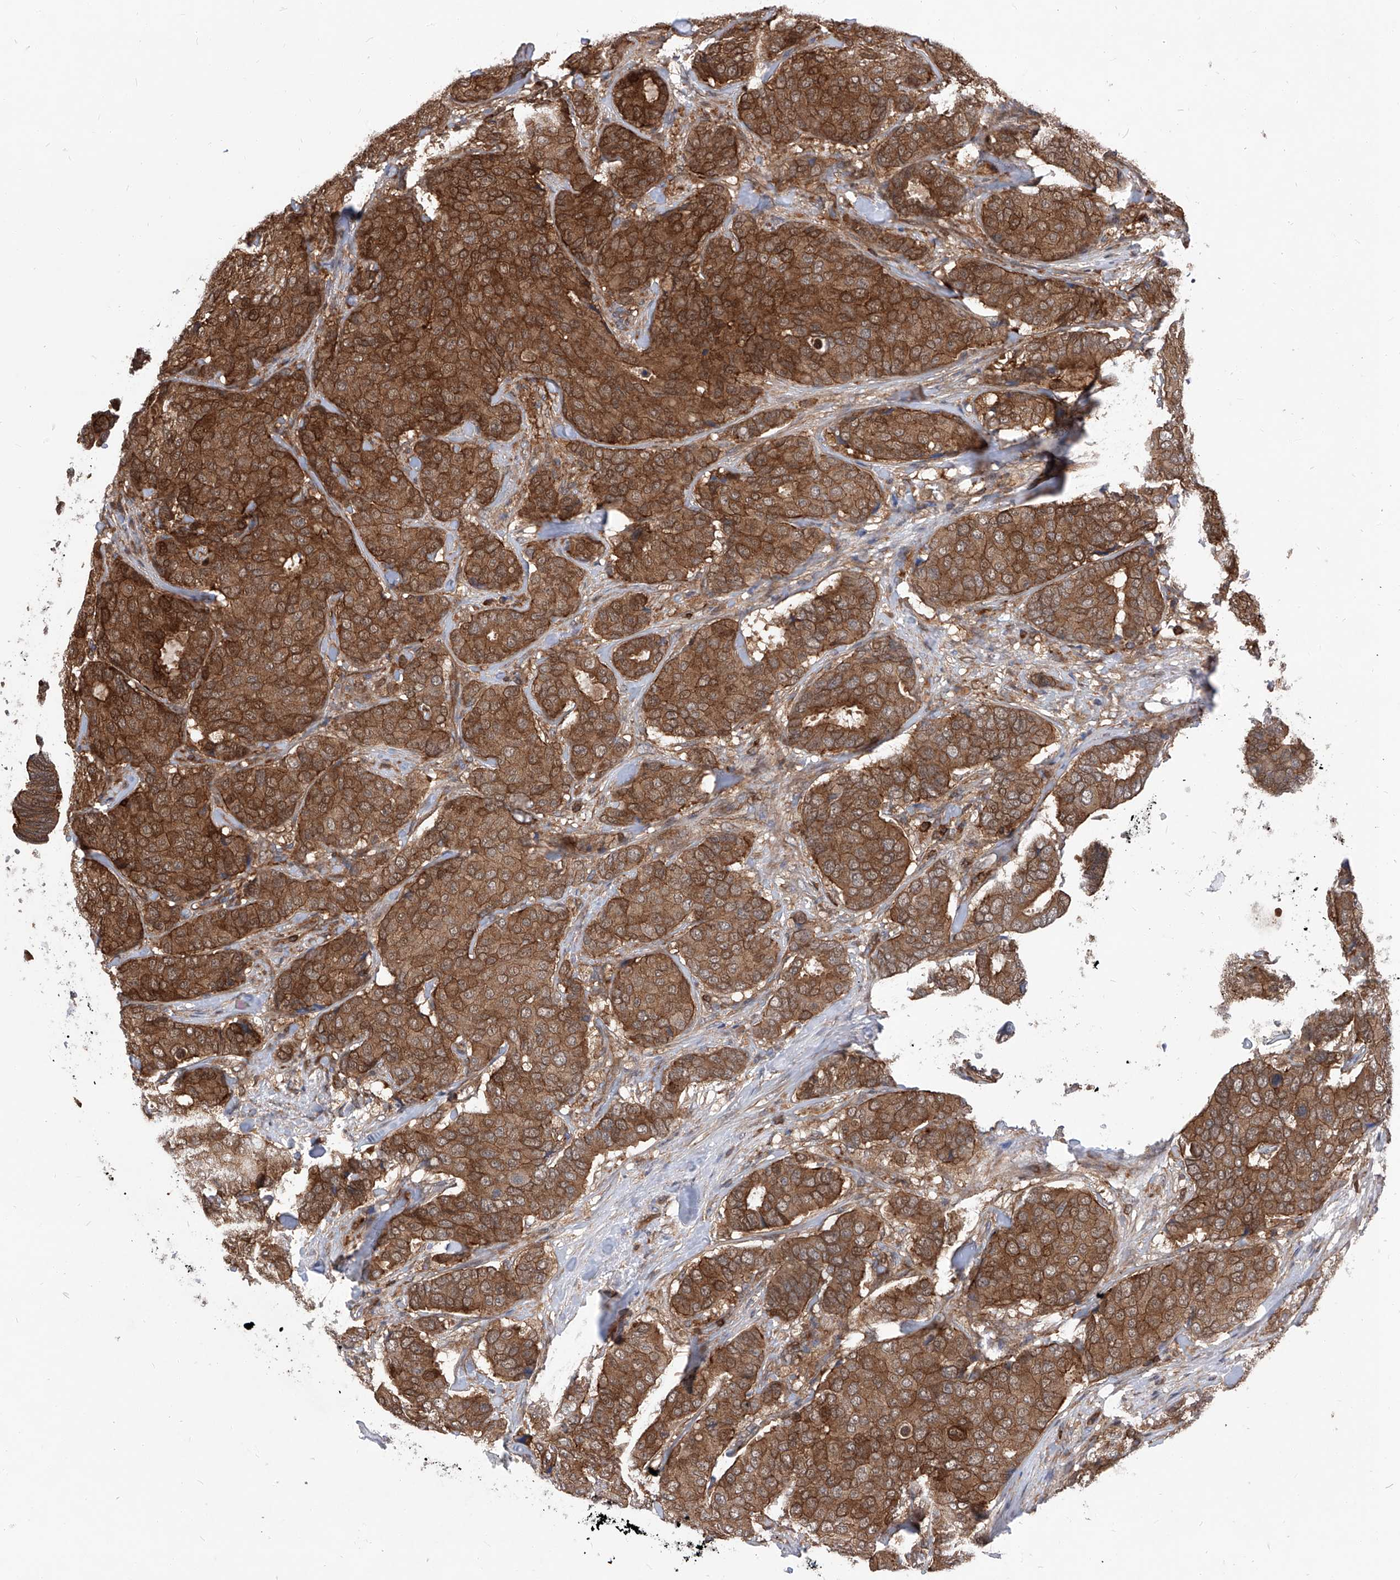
{"staining": {"intensity": "moderate", "quantity": ">75%", "location": "cytoplasmic/membranous"}, "tissue": "breast cancer", "cell_type": "Tumor cells", "image_type": "cancer", "snomed": [{"axis": "morphology", "description": "Duct carcinoma"}, {"axis": "topography", "description": "Breast"}], "caption": "A brown stain labels moderate cytoplasmic/membranous positivity of a protein in breast cancer (invasive ductal carcinoma) tumor cells.", "gene": "ABRACL", "patient": {"sex": "female", "age": 75}}